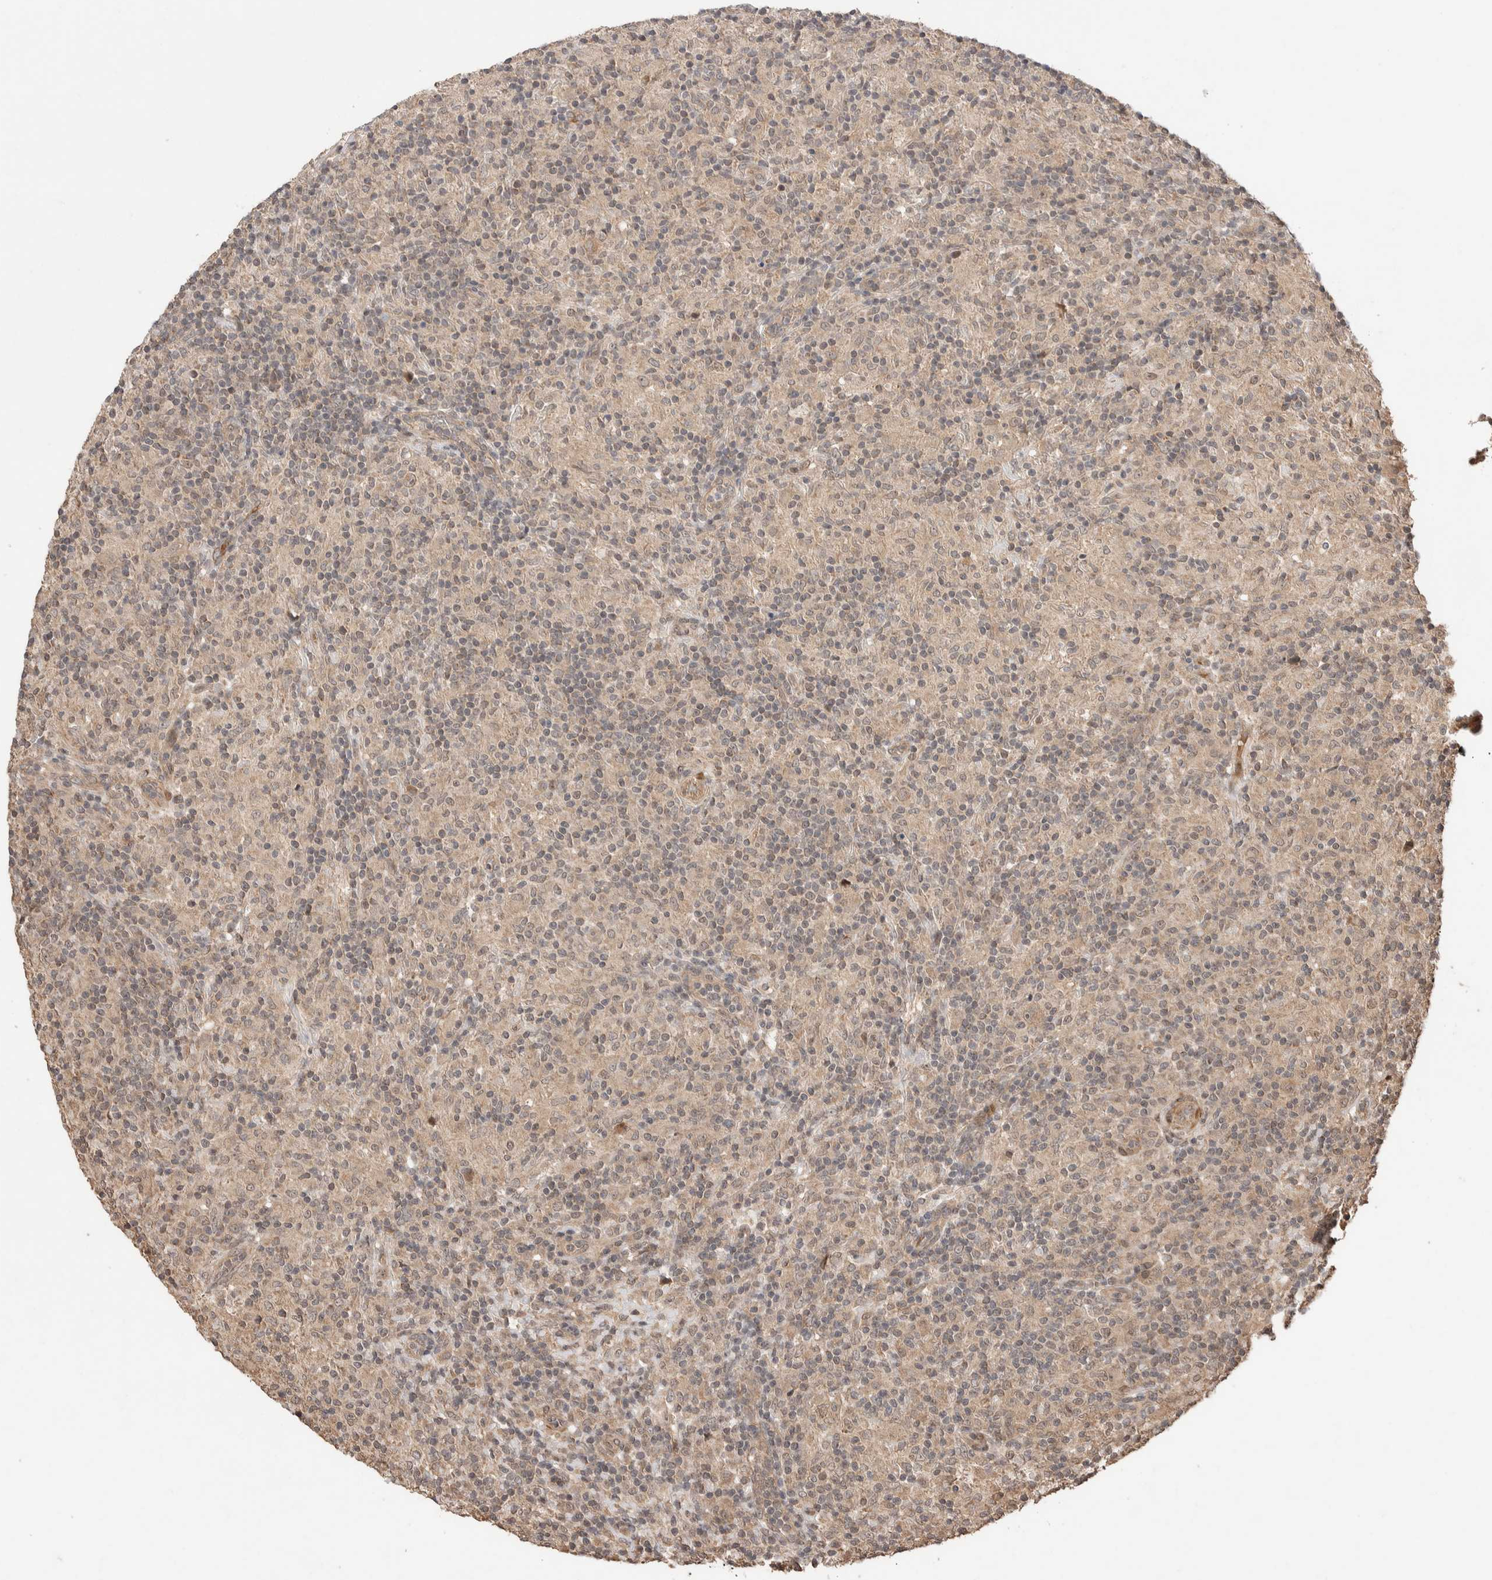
{"staining": {"intensity": "weak", "quantity": "25%-75%", "location": "nuclear"}, "tissue": "lymphoma", "cell_type": "Tumor cells", "image_type": "cancer", "snomed": [{"axis": "morphology", "description": "Hodgkin's disease, NOS"}, {"axis": "topography", "description": "Lymph node"}], "caption": "DAB (3,3'-diaminobenzidine) immunohistochemical staining of Hodgkin's disease demonstrates weak nuclear protein expression in approximately 25%-75% of tumor cells.", "gene": "PRDM15", "patient": {"sex": "male", "age": 70}}